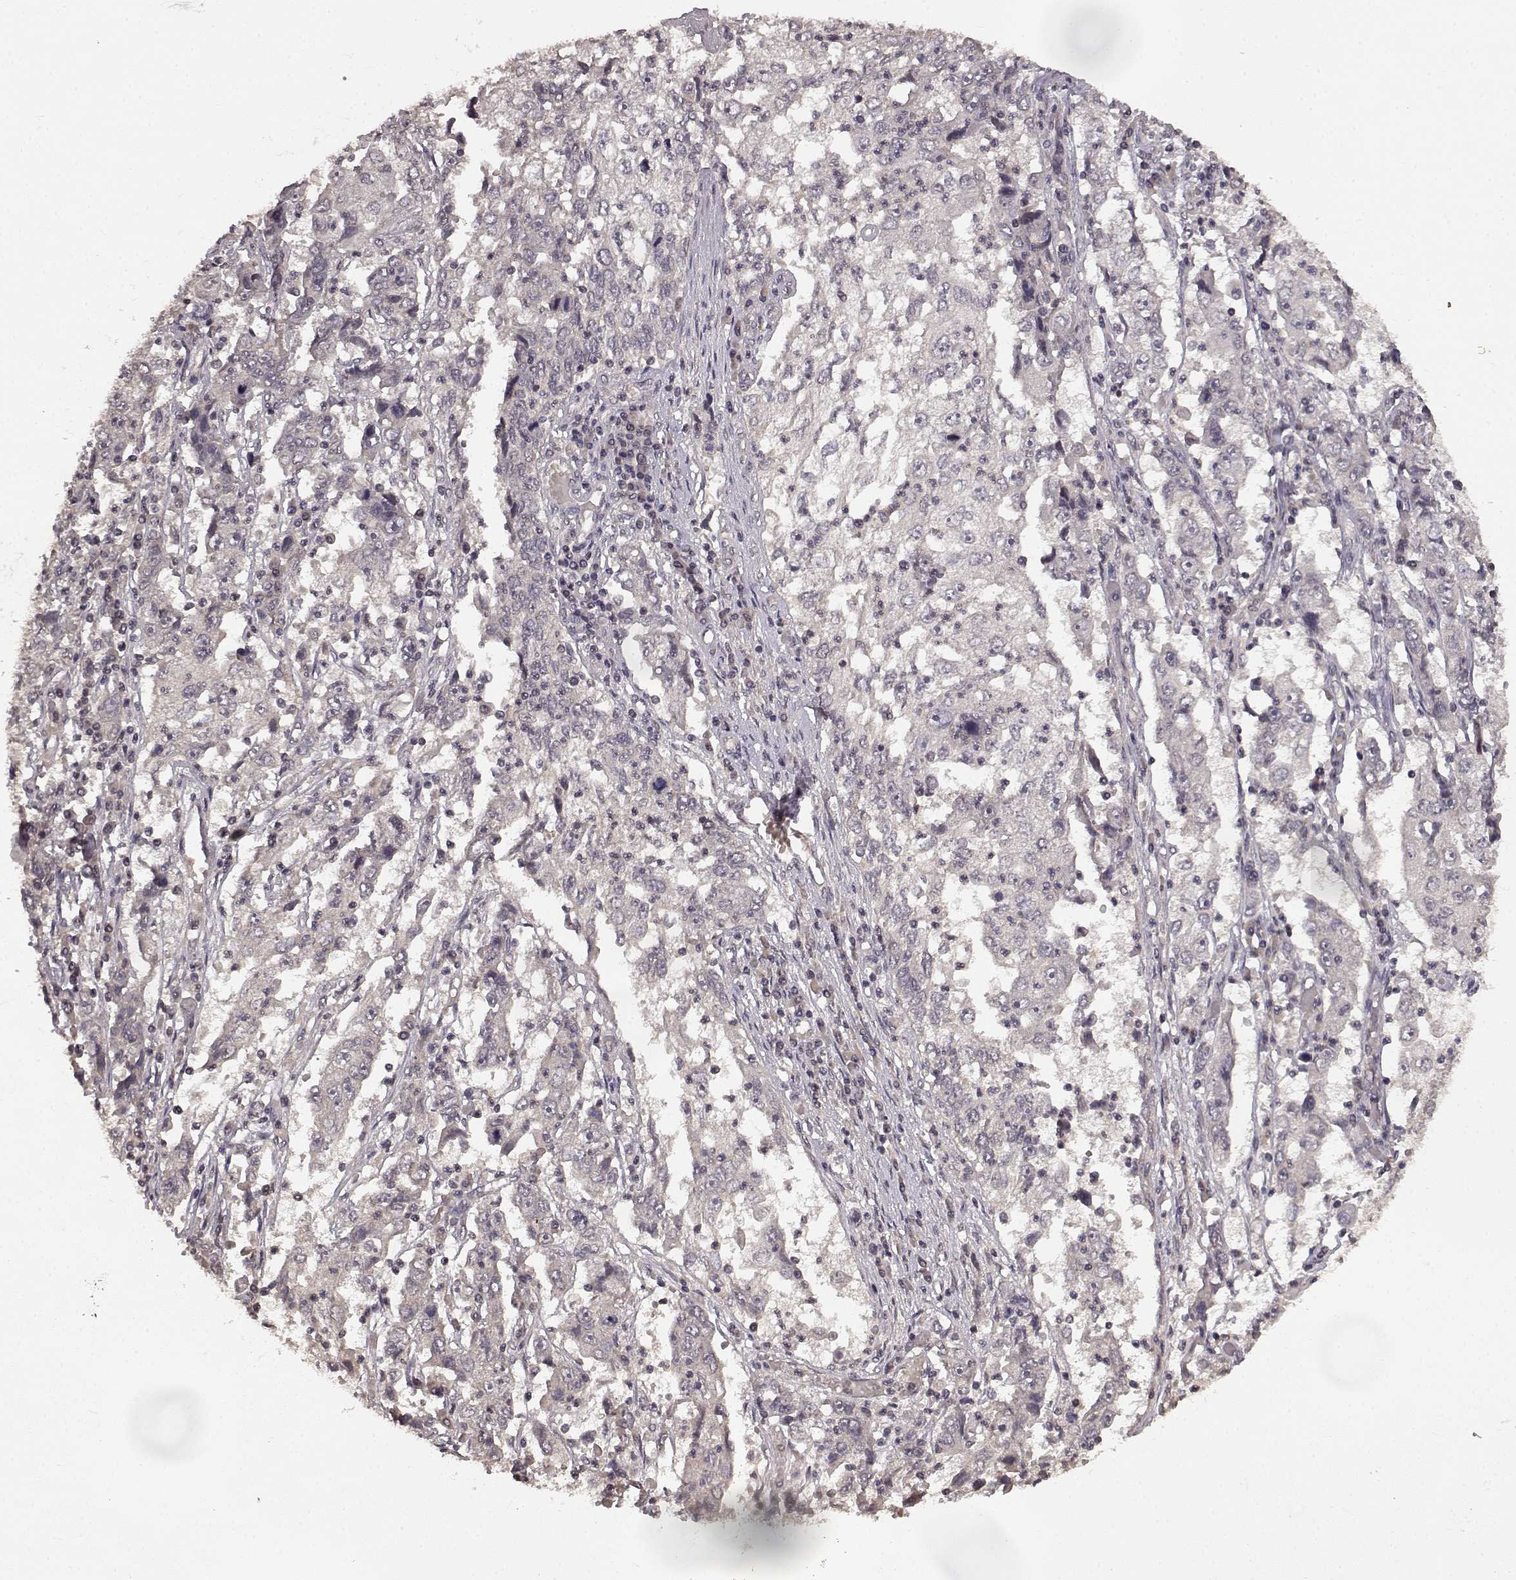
{"staining": {"intensity": "negative", "quantity": "none", "location": "none"}, "tissue": "cervical cancer", "cell_type": "Tumor cells", "image_type": "cancer", "snomed": [{"axis": "morphology", "description": "Squamous cell carcinoma, NOS"}, {"axis": "topography", "description": "Cervix"}], "caption": "Tumor cells show no significant positivity in cervical cancer (squamous cell carcinoma).", "gene": "NTRK2", "patient": {"sex": "female", "age": 36}}